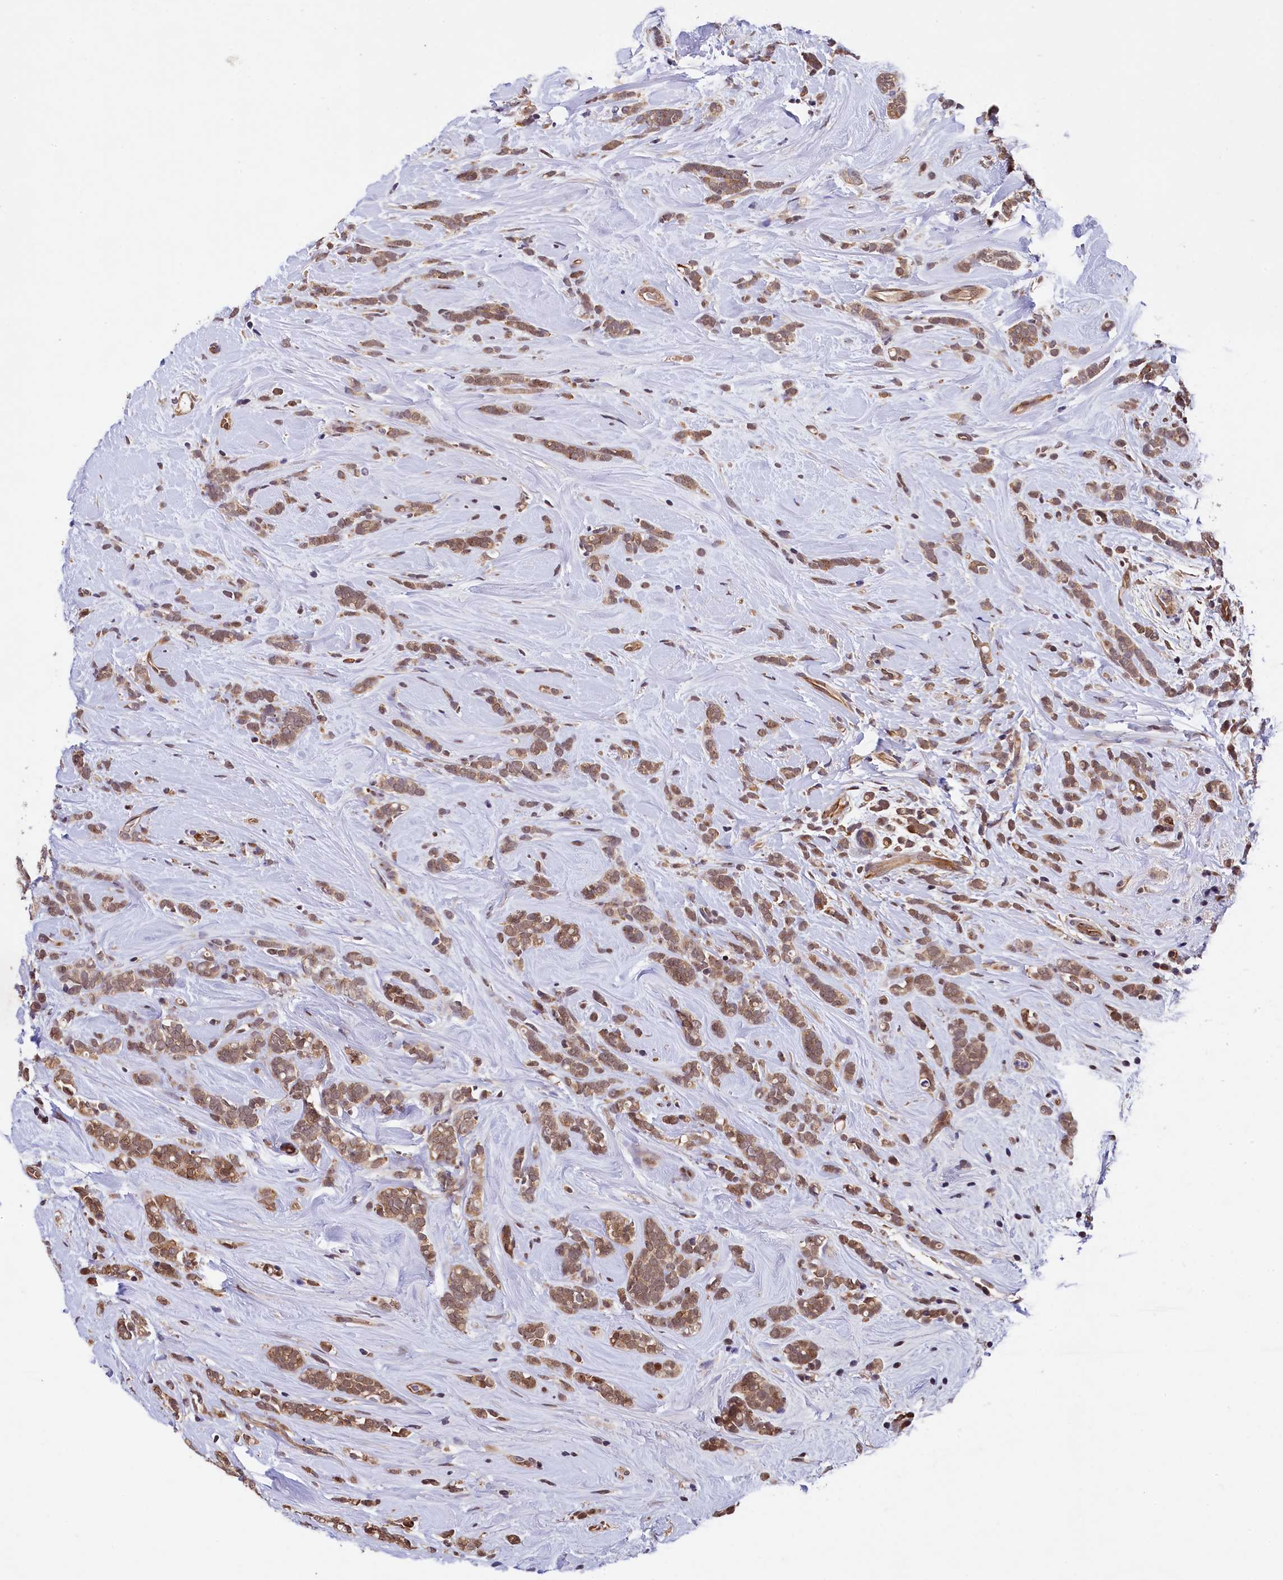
{"staining": {"intensity": "weak", "quantity": ">75%", "location": "cytoplasmic/membranous,nuclear"}, "tissue": "breast cancer", "cell_type": "Tumor cells", "image_type": "cancer", "snomed": [{"axis": "morphology", "description": "Lobular carcinoma"}, {"axis": "topography", "description": "Breast"}], "caption": "High-magnification brightfield microscopy of breast lobular carcinoma stained with DAB (3,3'-diaminobenzidine) (brown) and counterstained with hematoxylin (blue). tumor cells exhibit weak cytoplasmic/membranous and nuclear expression is appreciated in about>75% of cells.", "gene": "ARL14EP", "patient": {"sex": "female", "age": 58}}